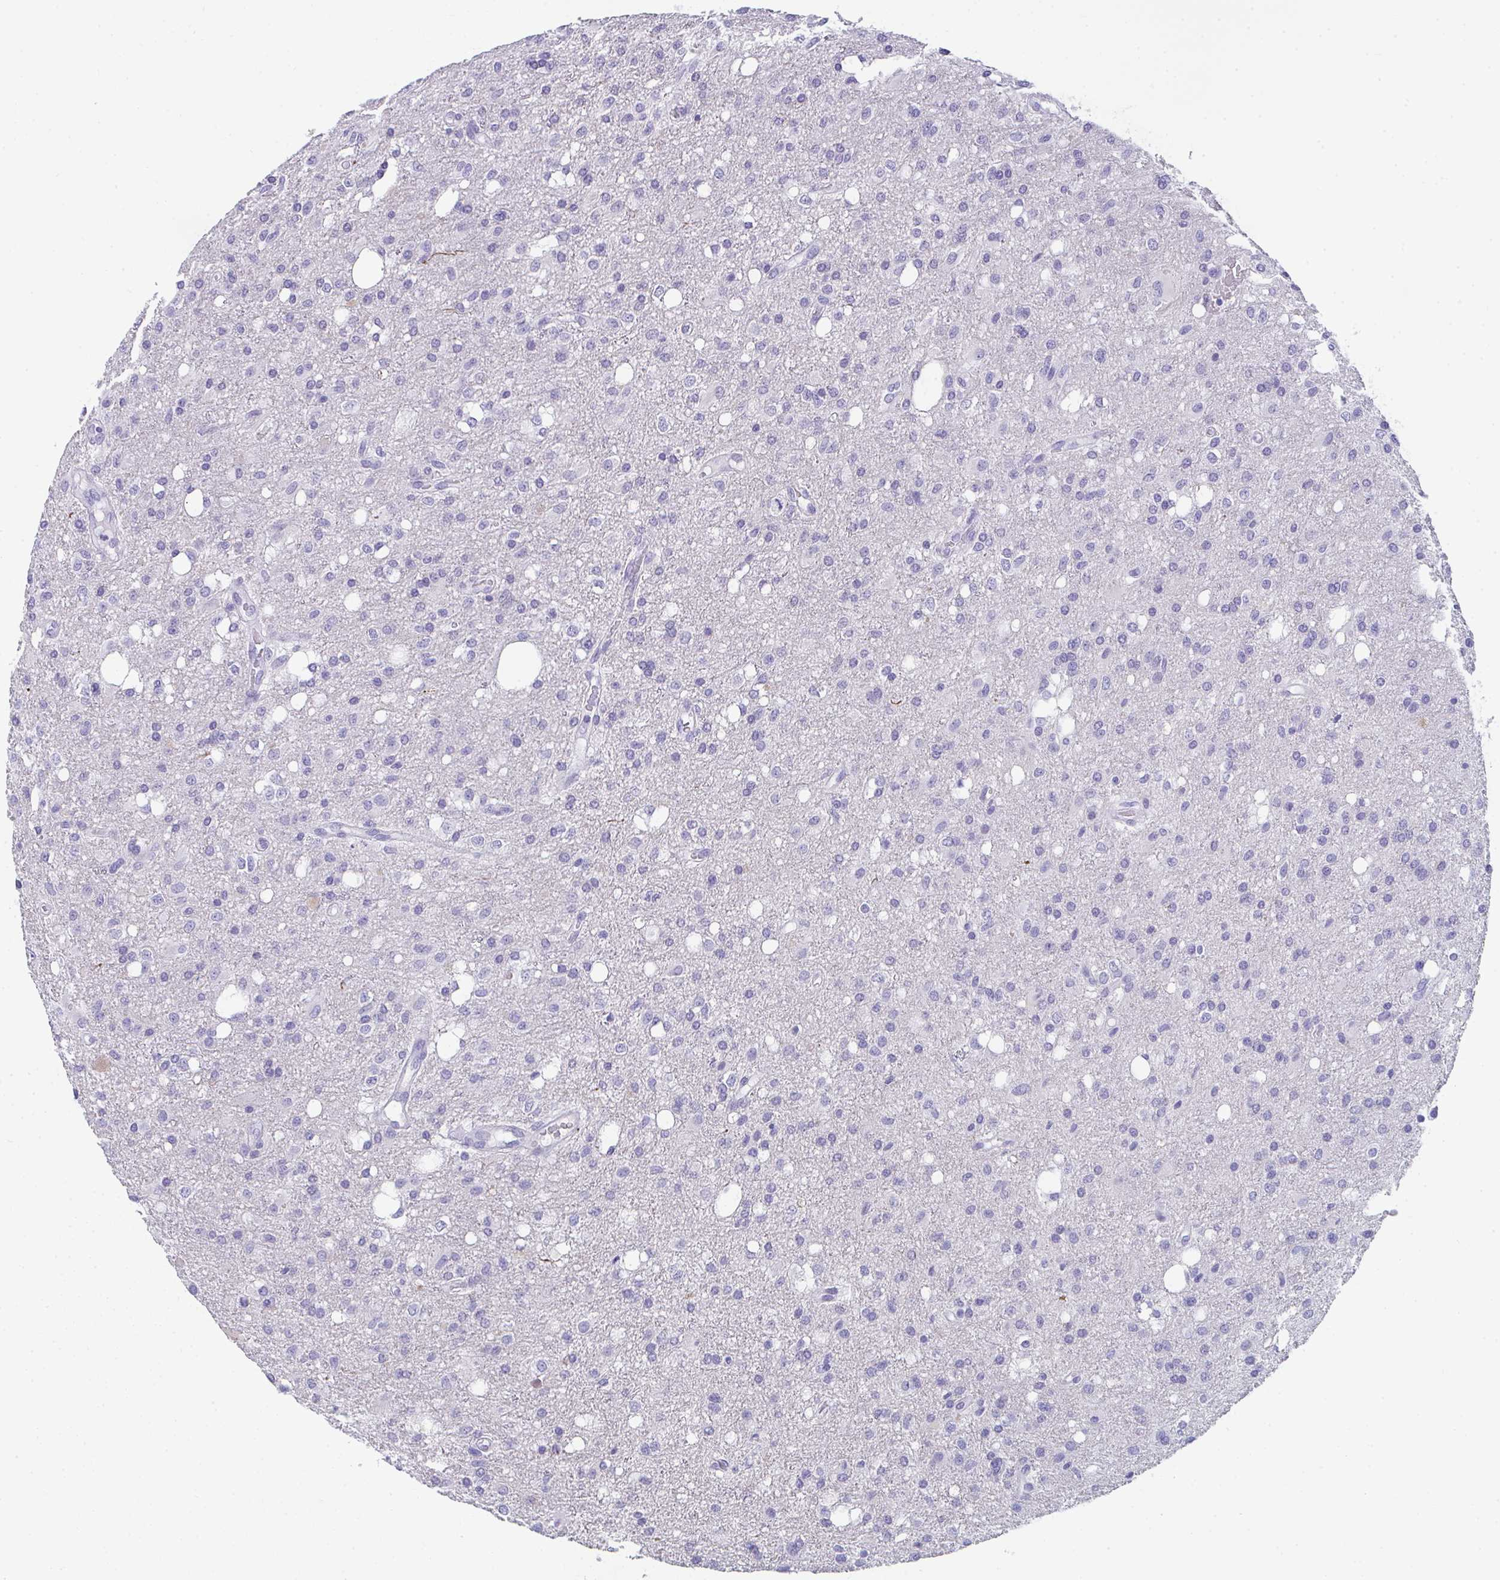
{"staining": {"intensity": "negative", "quantity": "none", "location": "none"}, "tissue": "glioma", "cell_type": "Tumor cells", "image_type": "cancer", "snomed": [{"axis": "morphology", "description": "Glioma, malignant, Low grade"}, {"axis": "topography", "description": "Brain"}], "caption": "An image of human low-grade glioma (malignant) is negative for staining in tumor cells.", "gene": "TTC30B", "patient": {"sex": "female", "age": 58}}